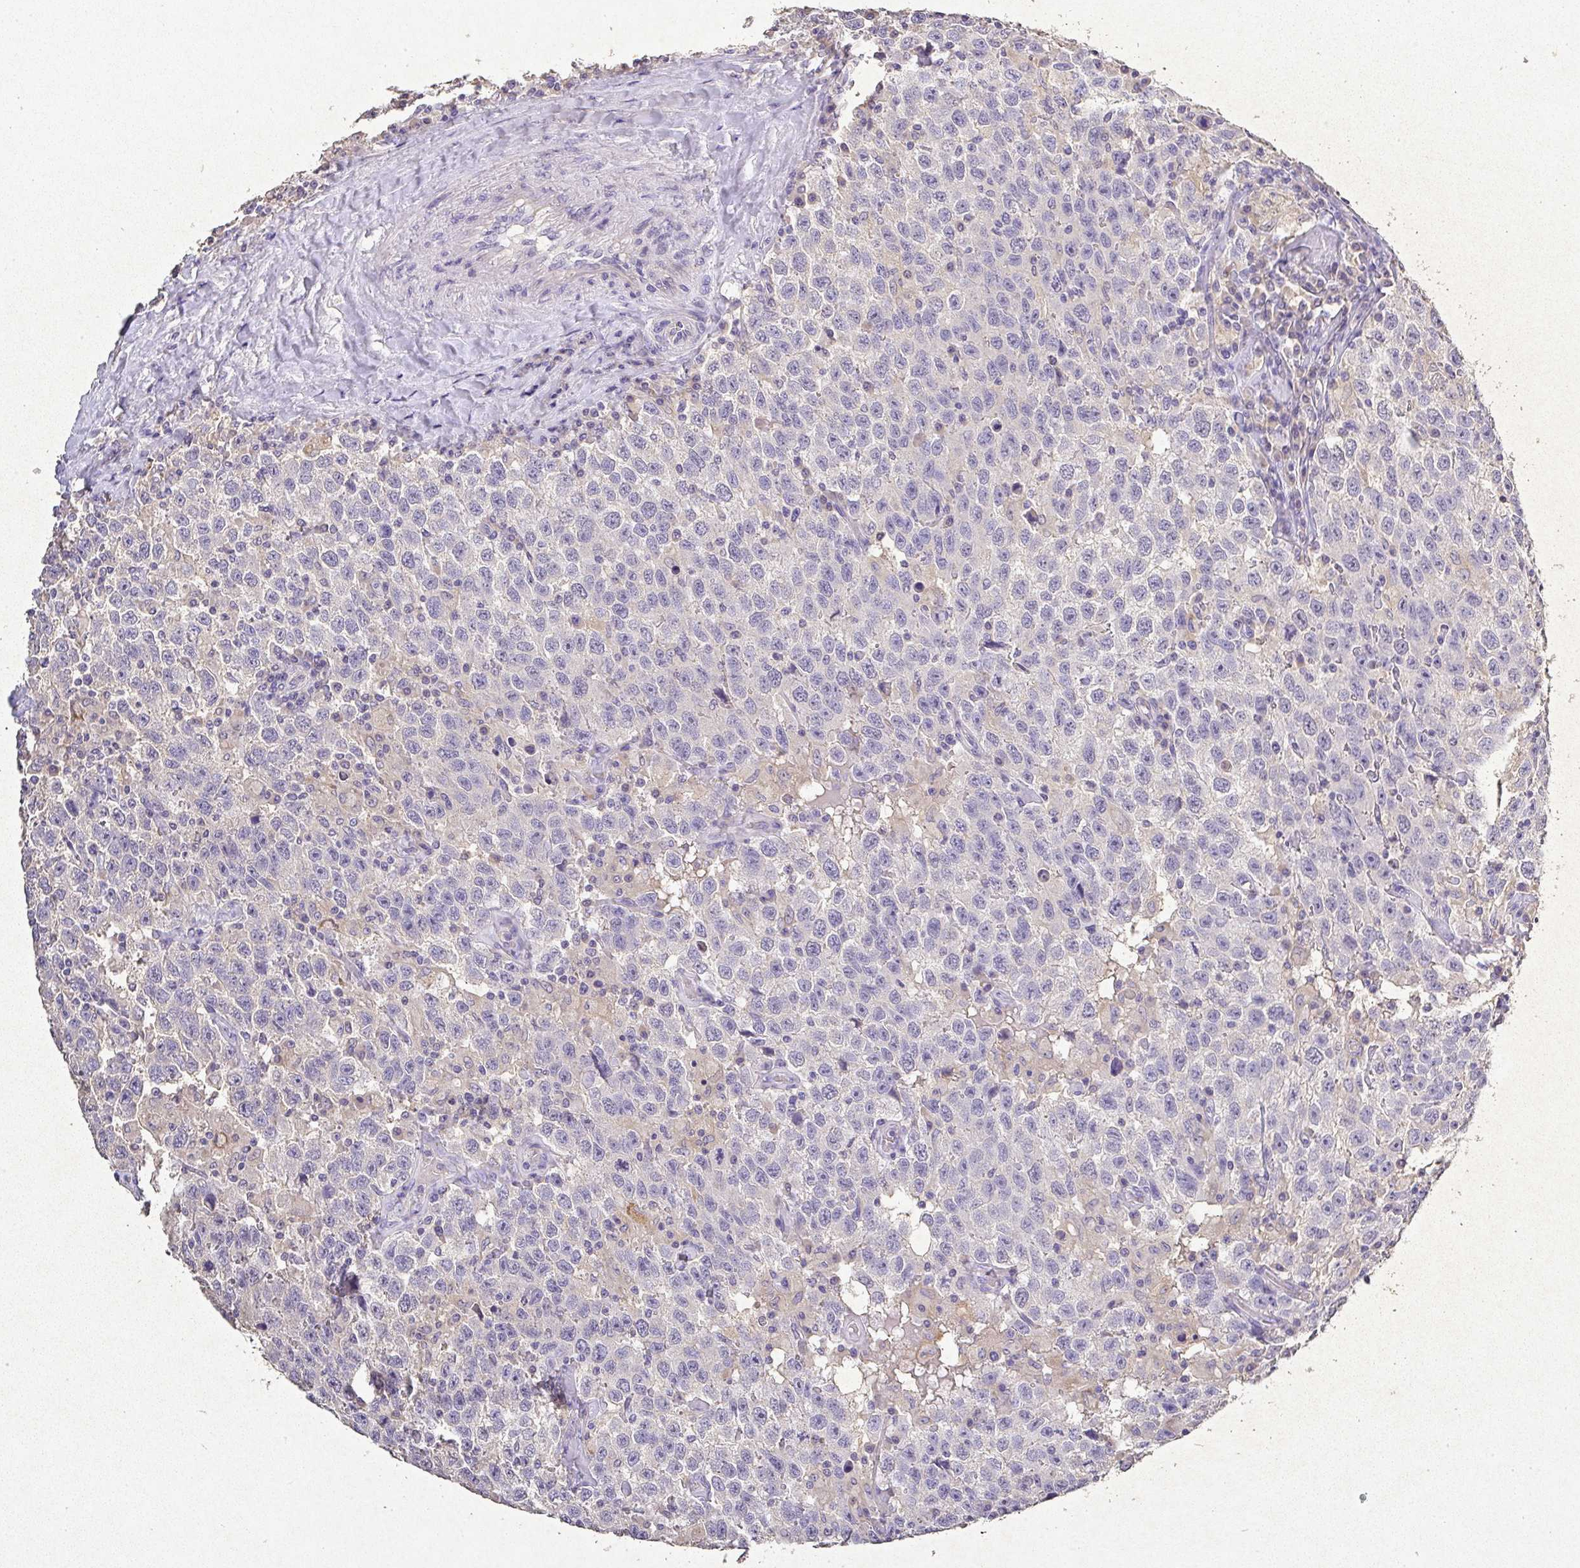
{"staining": {"intensity": "negative", "quantity": "none", "location": "none"}, "tissue": "testis cancer", "cell_type": "Tumor cells", "image_type": "cancer", "snomed": [{"axis": "morphology", "description": "Seminoma, NOS"}, {"axis": "topography", "description": "Testis"}], "caption": "DAB (3,3'-diaminobenzidine) immunohistochemical staining of human testis cancer reveals no significant expression in tumor cells.", "gene": "RPS2", "patient": {"sex": "male", "age": 41}}